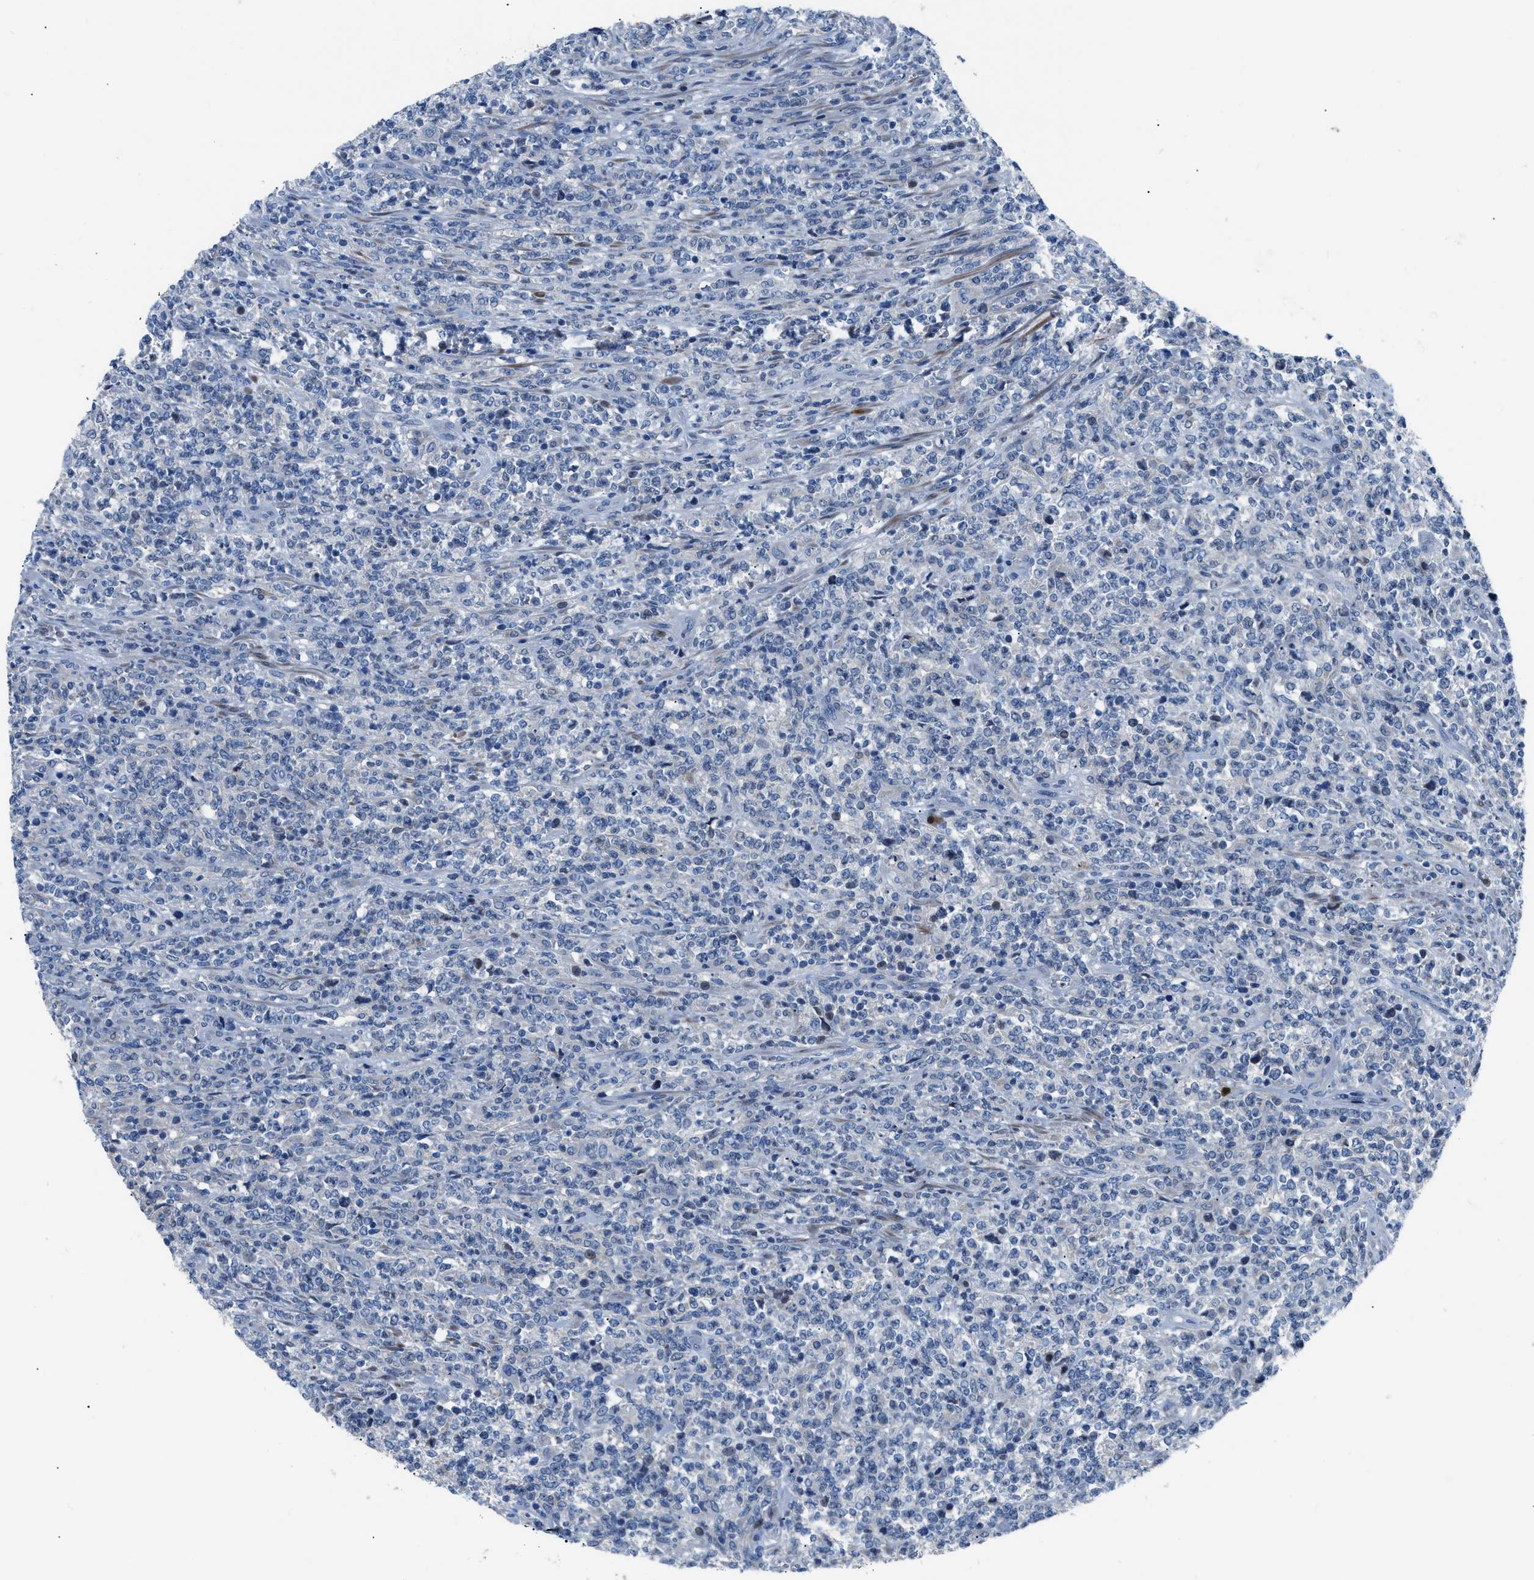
{"staining": {"intensity": "weak", "quantity": ">75%", "location": "cytoplasmic/membranous"}, "tissue": "lymphoma", "cell_type": "Tumor cells", "image_type": "cancer", "snomed": [{"axis": "morphology", "description": "Malignant lymphoma, non-Hodgkin's type, High grade"}, {"axis": "topography", "description": "Soft tissue"}], "caption": "The immunohistochemical stain shows weak cytoplasmic/membranous positivity in tumor cells of malignant lymphoma, non-Hodgkin's type (high-grade) tissue. (DAB IHC with brightfield microscopy, high magnification).", "gene": "UAP1", "patient": {"sex": "male", "age": 18}}